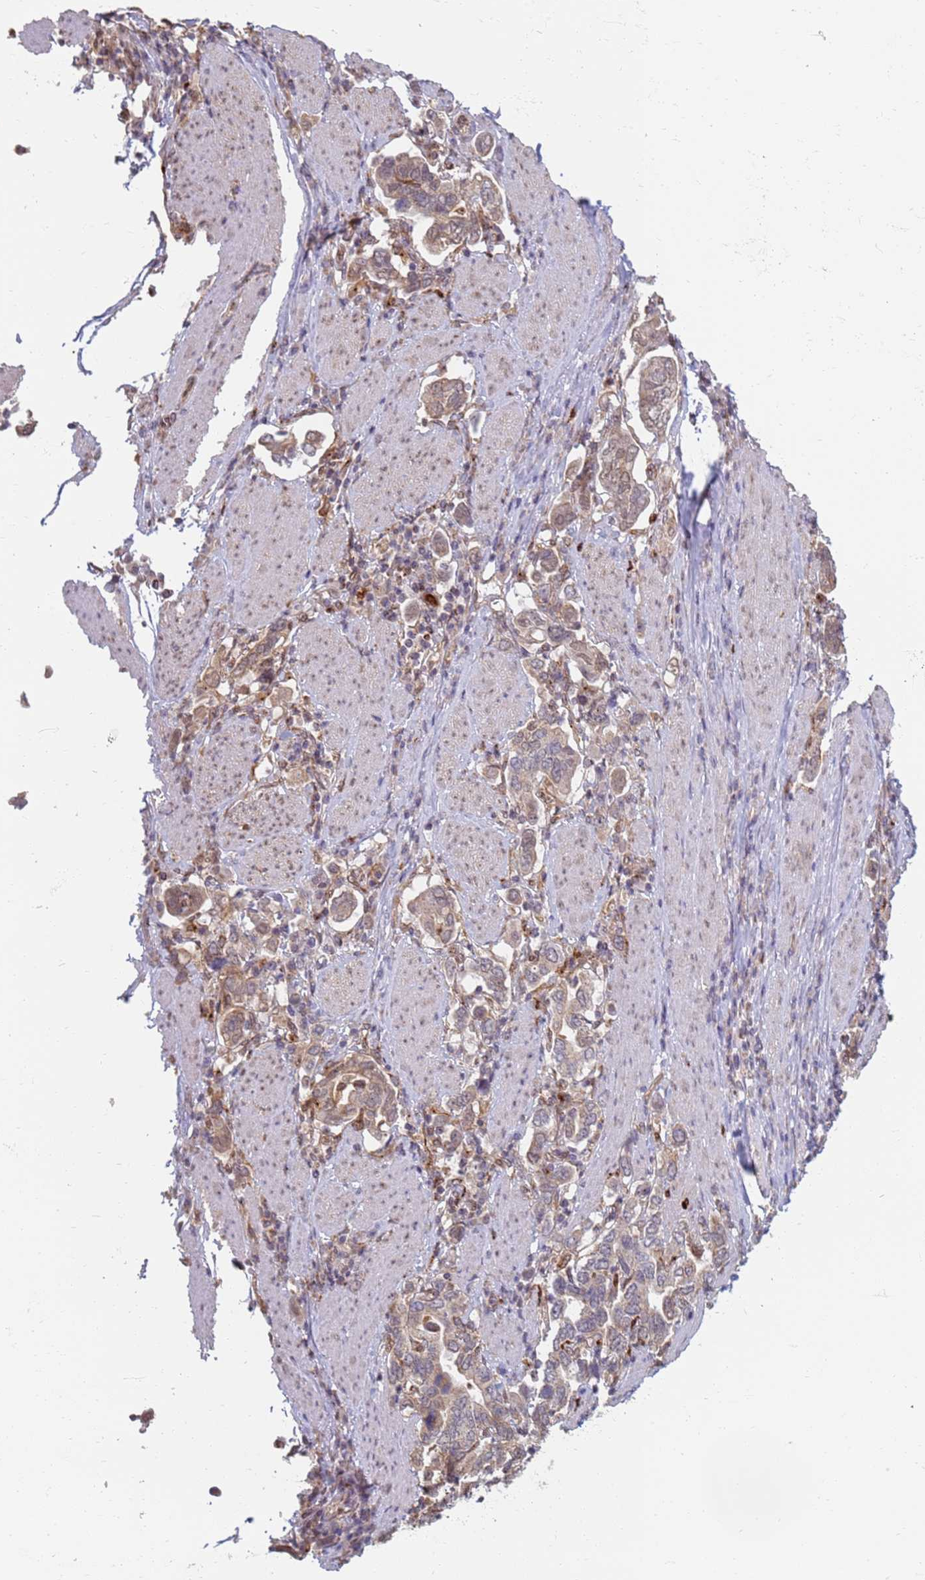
{"staining": {"intensity": "weak", "quantity": "25%-75%", "location": "cytoplasmic/membranous"}, "tissue": "stomach cancer", "cell_type": "Tumor cells", "image_type": "cancer", "snomed": [{"axis": "morphology", "description": "Adenocarcinoma, NOS"}, {"axis": "topography", "description": "Stomach, upper"}, {"axis": "topography", "description": "Stomach"}], "caption": "Immunohistochemistry (IHC) staining of stomach cancer (adenocarcinoma), which demonstrates low levels of weak cytoplasmic/membranous positivity in approximately 25%-75% of tumor cells indicating weak cytoplasmic/membranous protein positivity. The staining was performed using DAB (3,3'-diaminobenzidine) (brown) for protein detection and nuclei were counterstained in hematoxylin (blue).", "gene": "CEP170", "patient": {"sex": "male", "age": 62}}